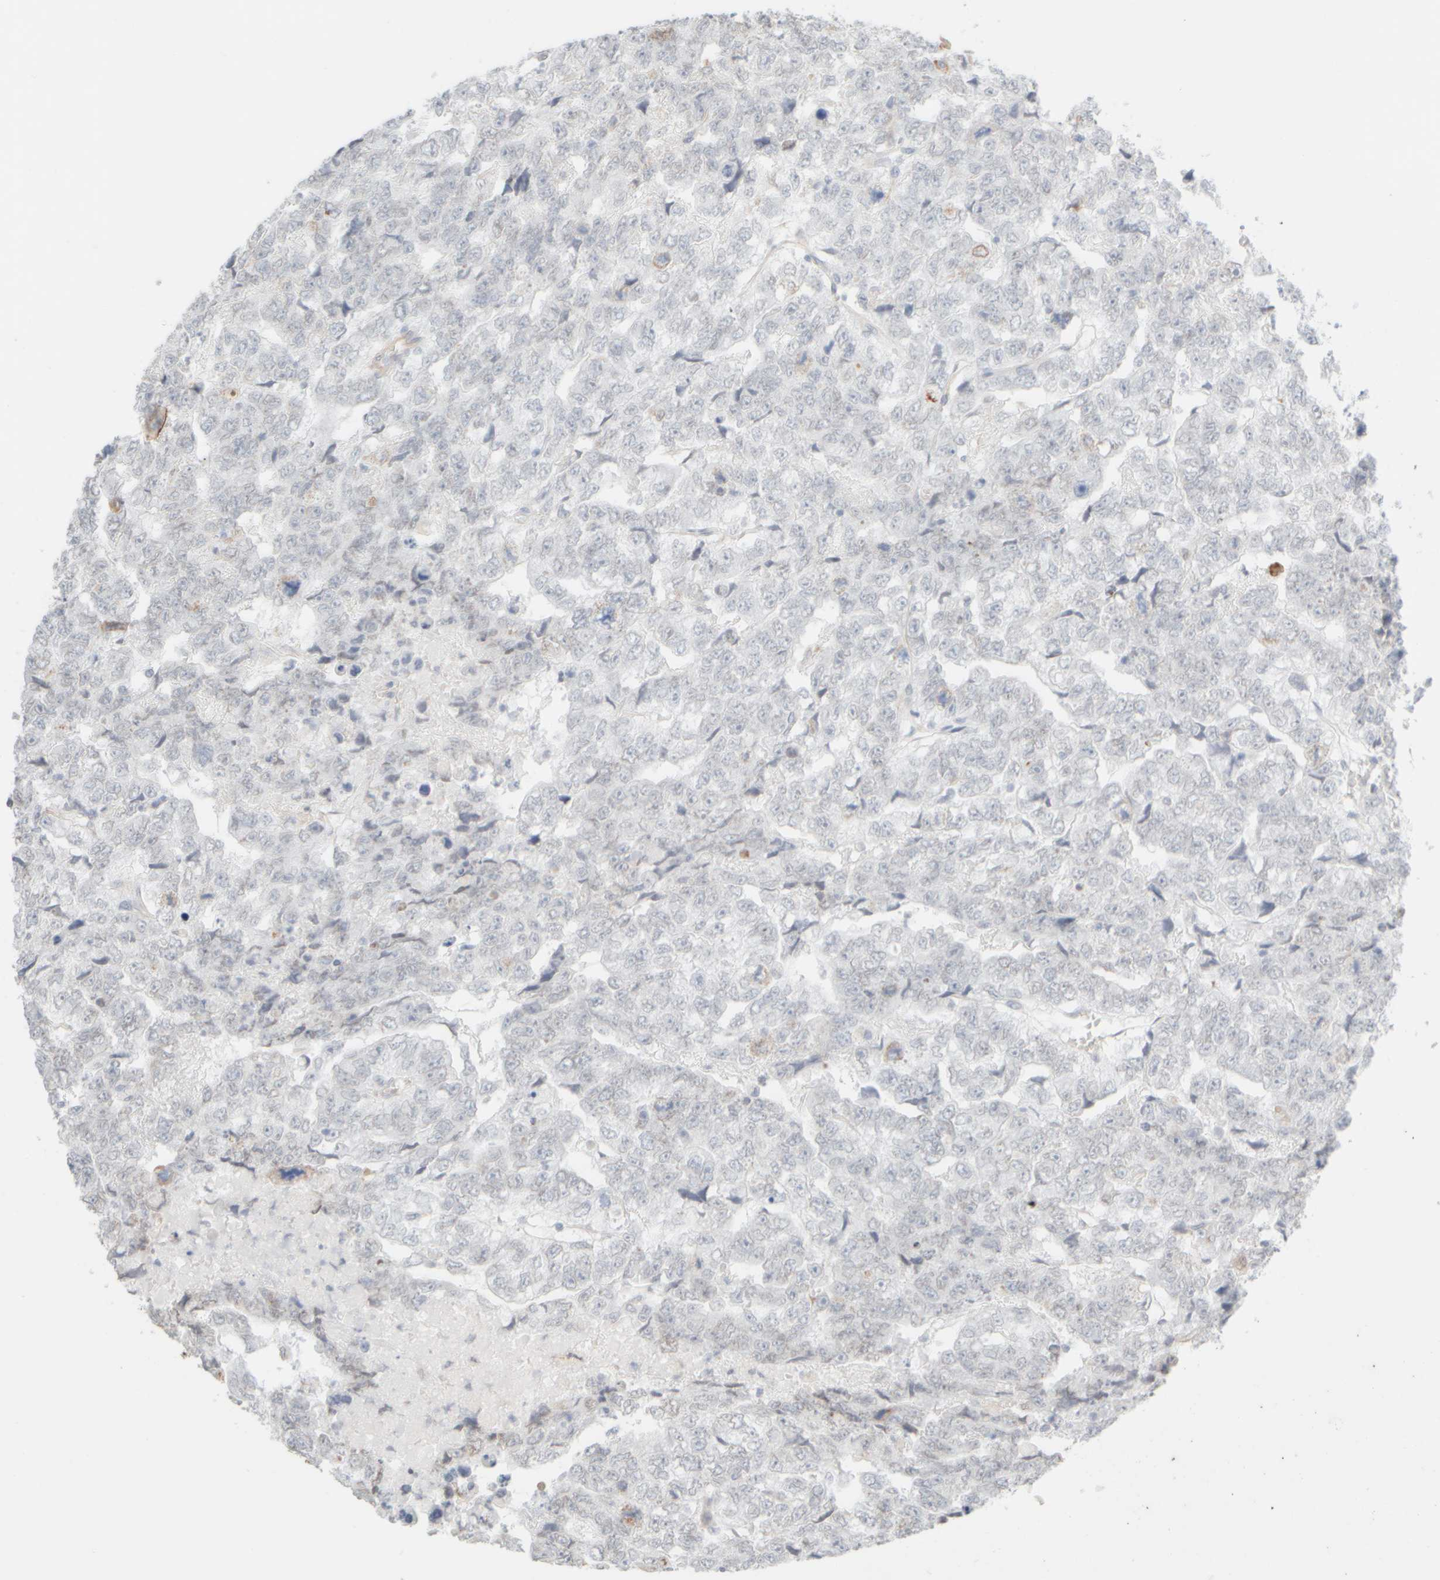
{"staining": {"intensity": "negative", "quantity": "none", "location": "none"}, "tissue": "testis cancer", "cell_type": "Tumor cells", "image_type": "cancer", "snomed": [{"axis": "morphology", "description": "Carcinoma, Embryonal, NOS"}, {"axis": "topography", "description": "Testis"}], "caption": "Histopathology image shows no protein positivity in tumor cells of testis embryonal carcinoma tissue.", "gene": "KRT15", "patient": {"sex": "male", "age": 36}}